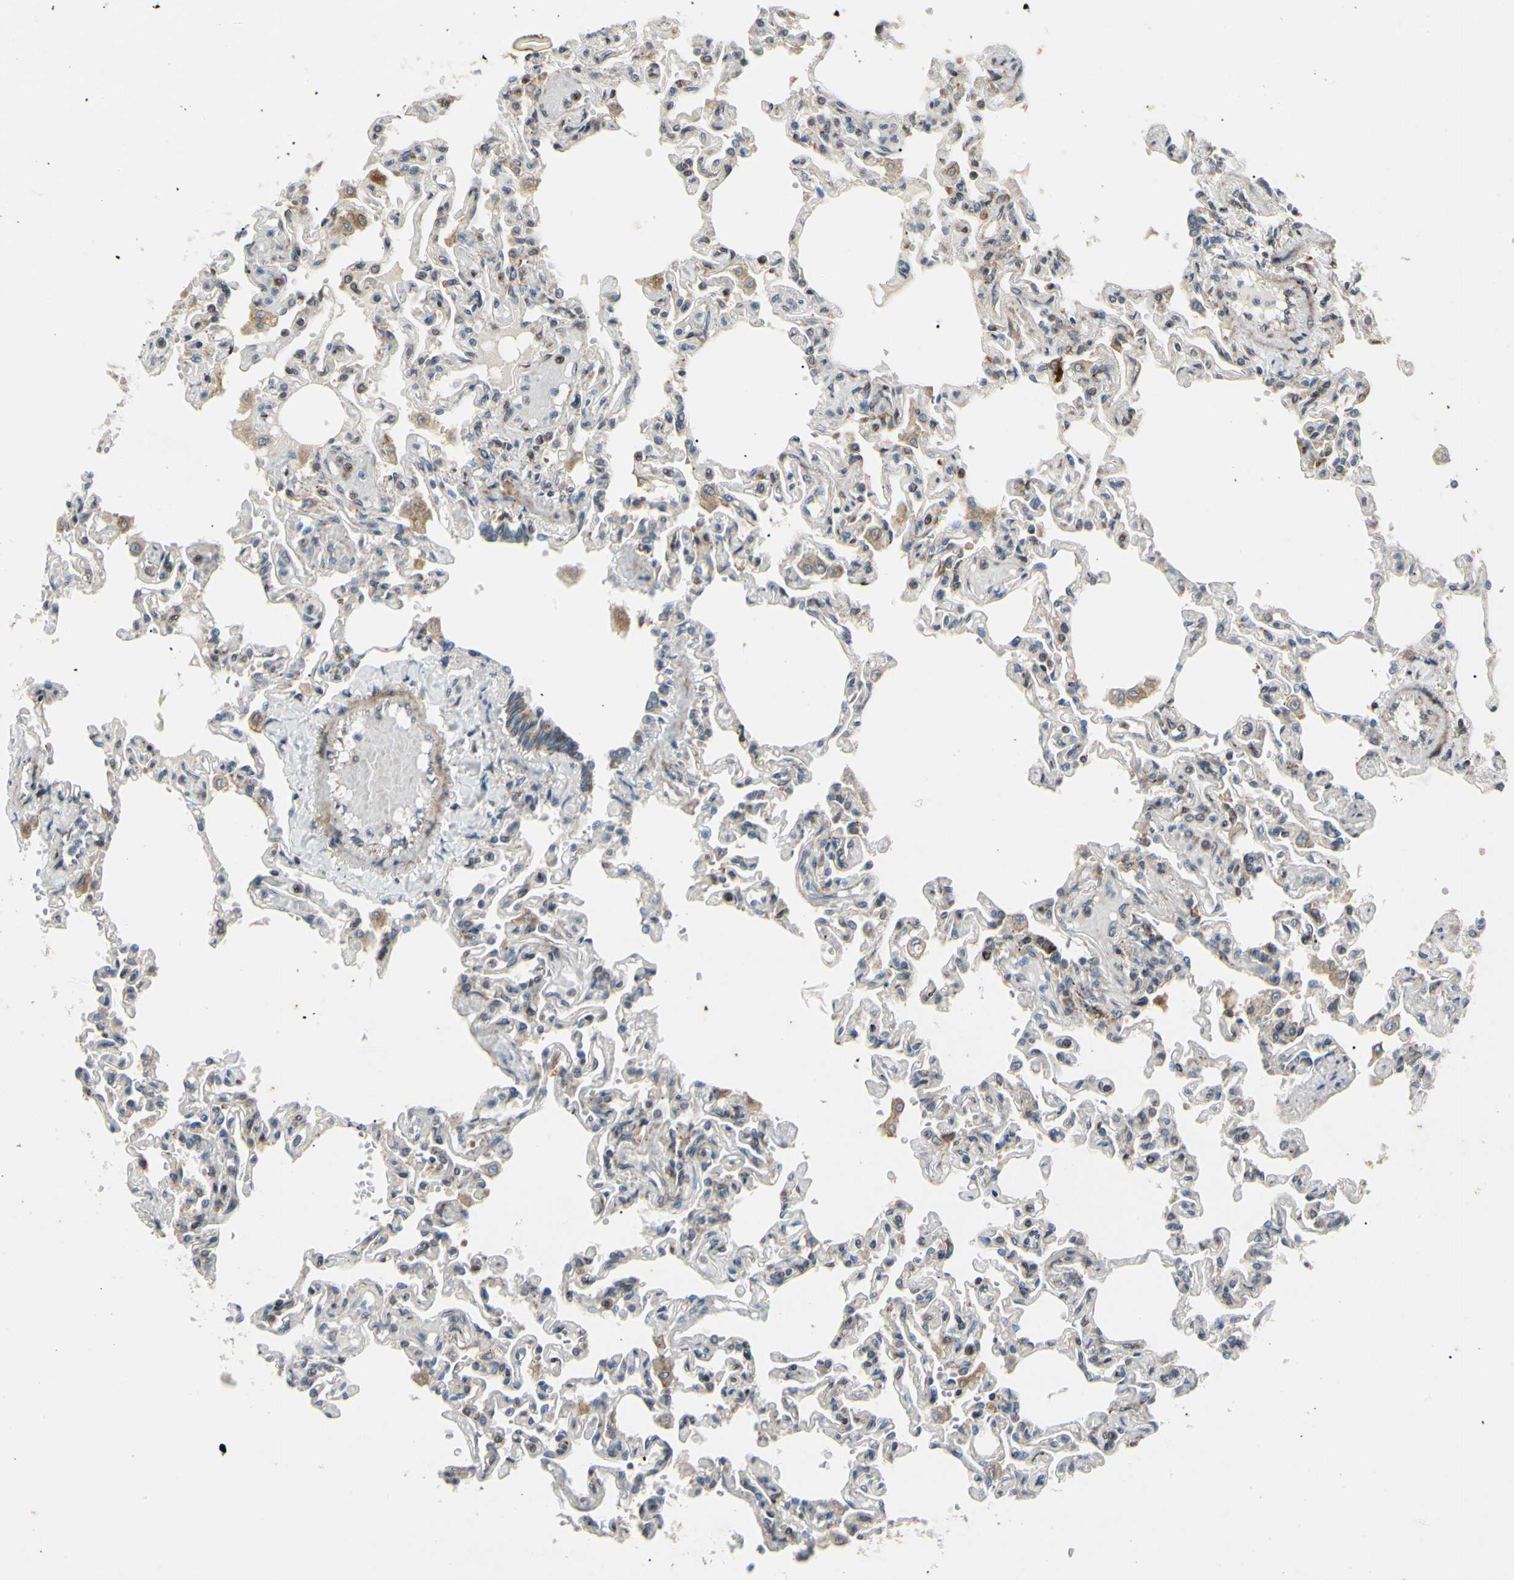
{"staining": {"intensity": "weak", "quantity": ">75%", "location": "cytoplasmic/membranous"}, "tissue": "lung", "cell_type": "Alveolar cells", "image_type": "normal", "snomed": [{"axis": "morphology", "description": "Normal tissue, NOS"}, {"axis": "topography", "description": "Lung"}], "caption": "Immunohistochemical staining of normal lung reveals weak cytoplasmic/membranous protein staining in about >75% of alveolar cells. Nuclei are stained in blue.", "gene": "MRPL9", "patient": {"sex": "male", "age": 21}}